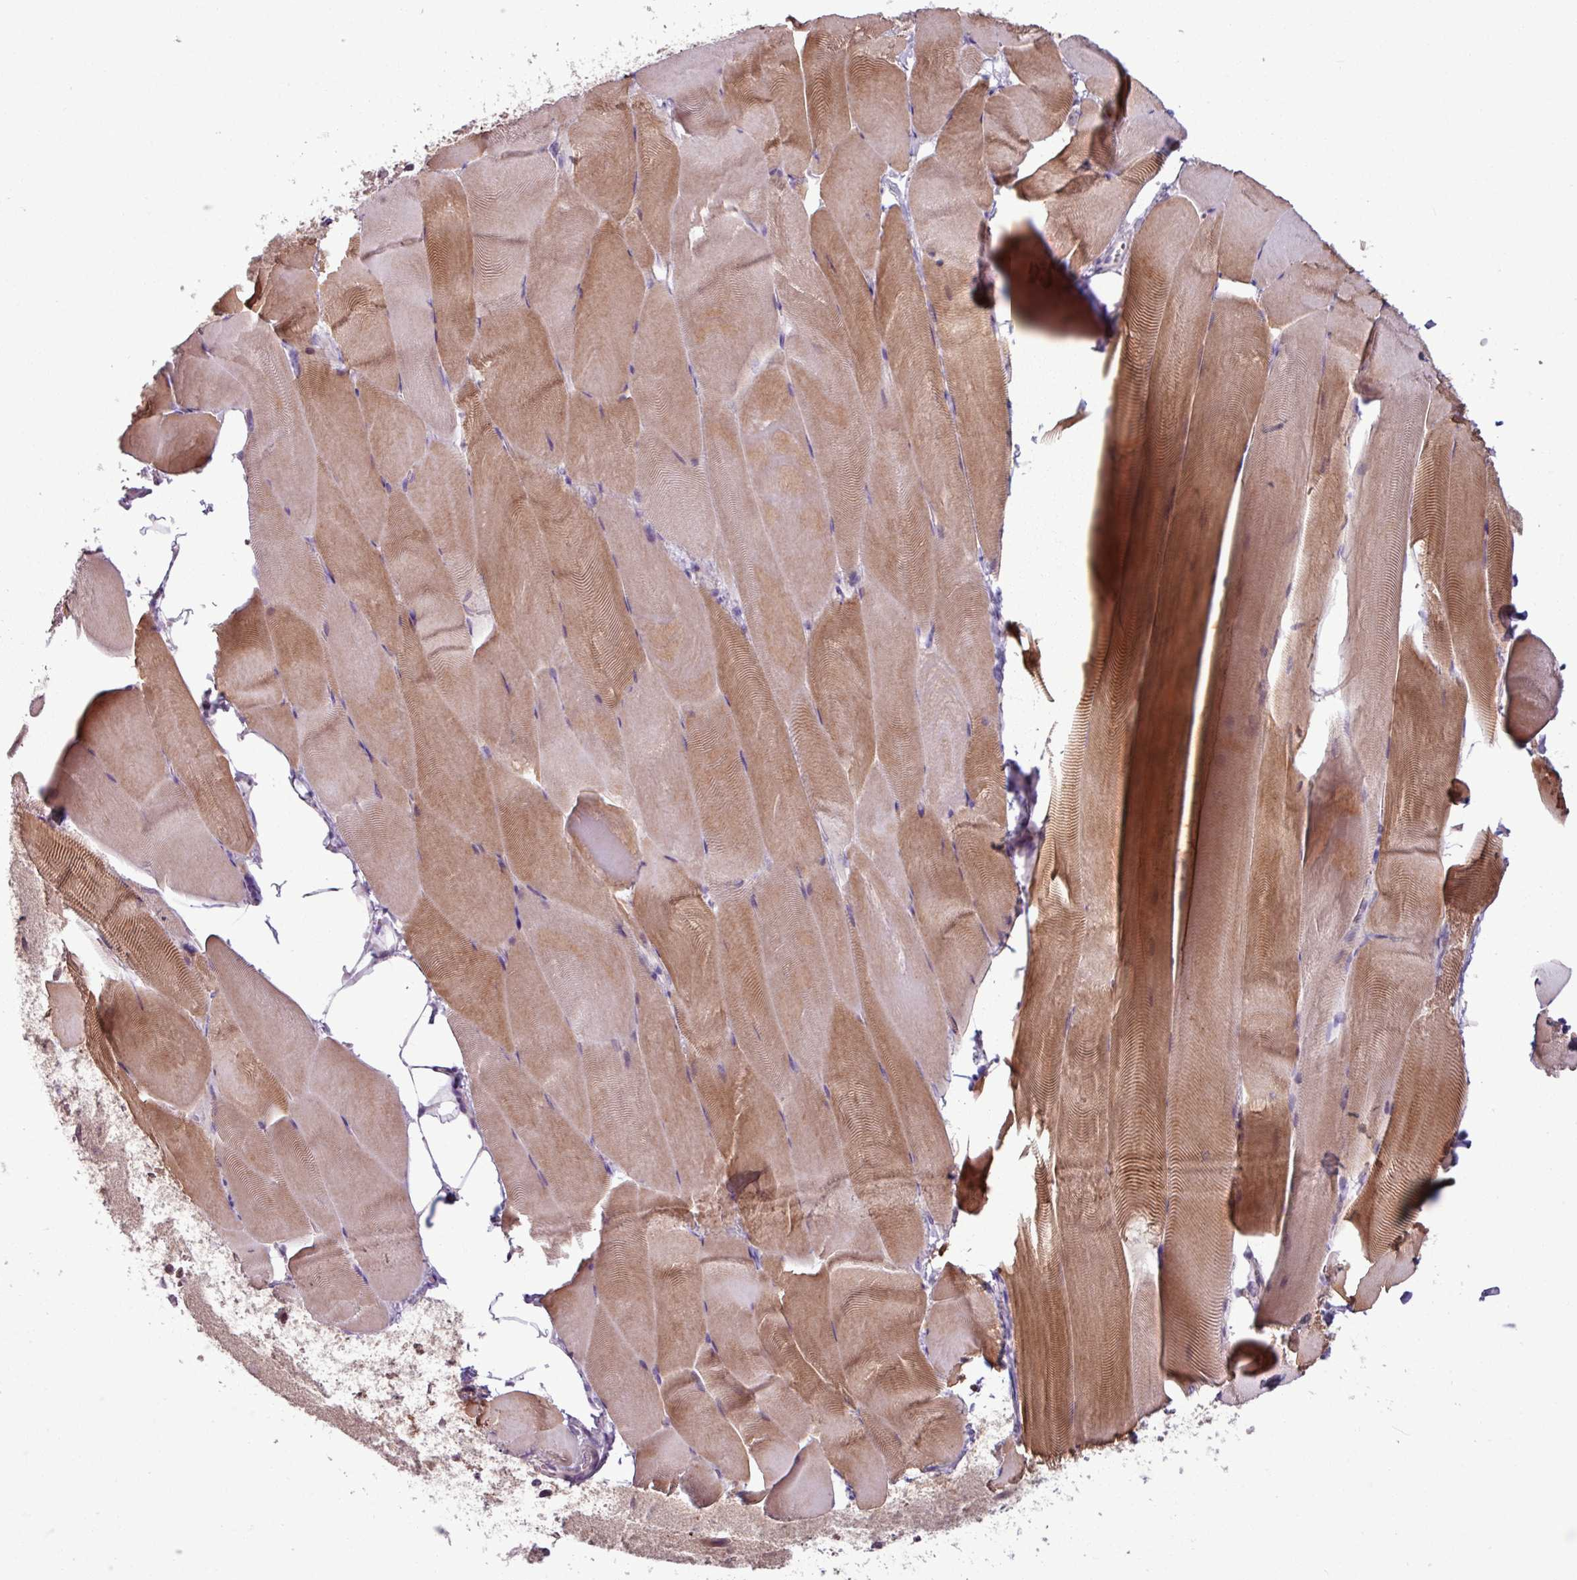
{"staining": {"intensity": "moderate", "quantity": "25%-75%", "location": "cytoplasmic/membranous"}, "tissue": "skeletal muscle", "cell_type": "Myocytes", "image_type": "normal", "snomed": [{"axis": "morphology", "description": "Normal tissue, NOS"}, {"axis": "topography", "description": "Skeletal muscle"}], "caption": "High-power microscopy captured an immunohistochemistry image of benign skeletal muscle, revealing moderate cytoplasmic/membranous expression in about 25%-75% of myocytes.", "gene": "PNMA6A", "patient": {"sex": "female", "age": 64}}